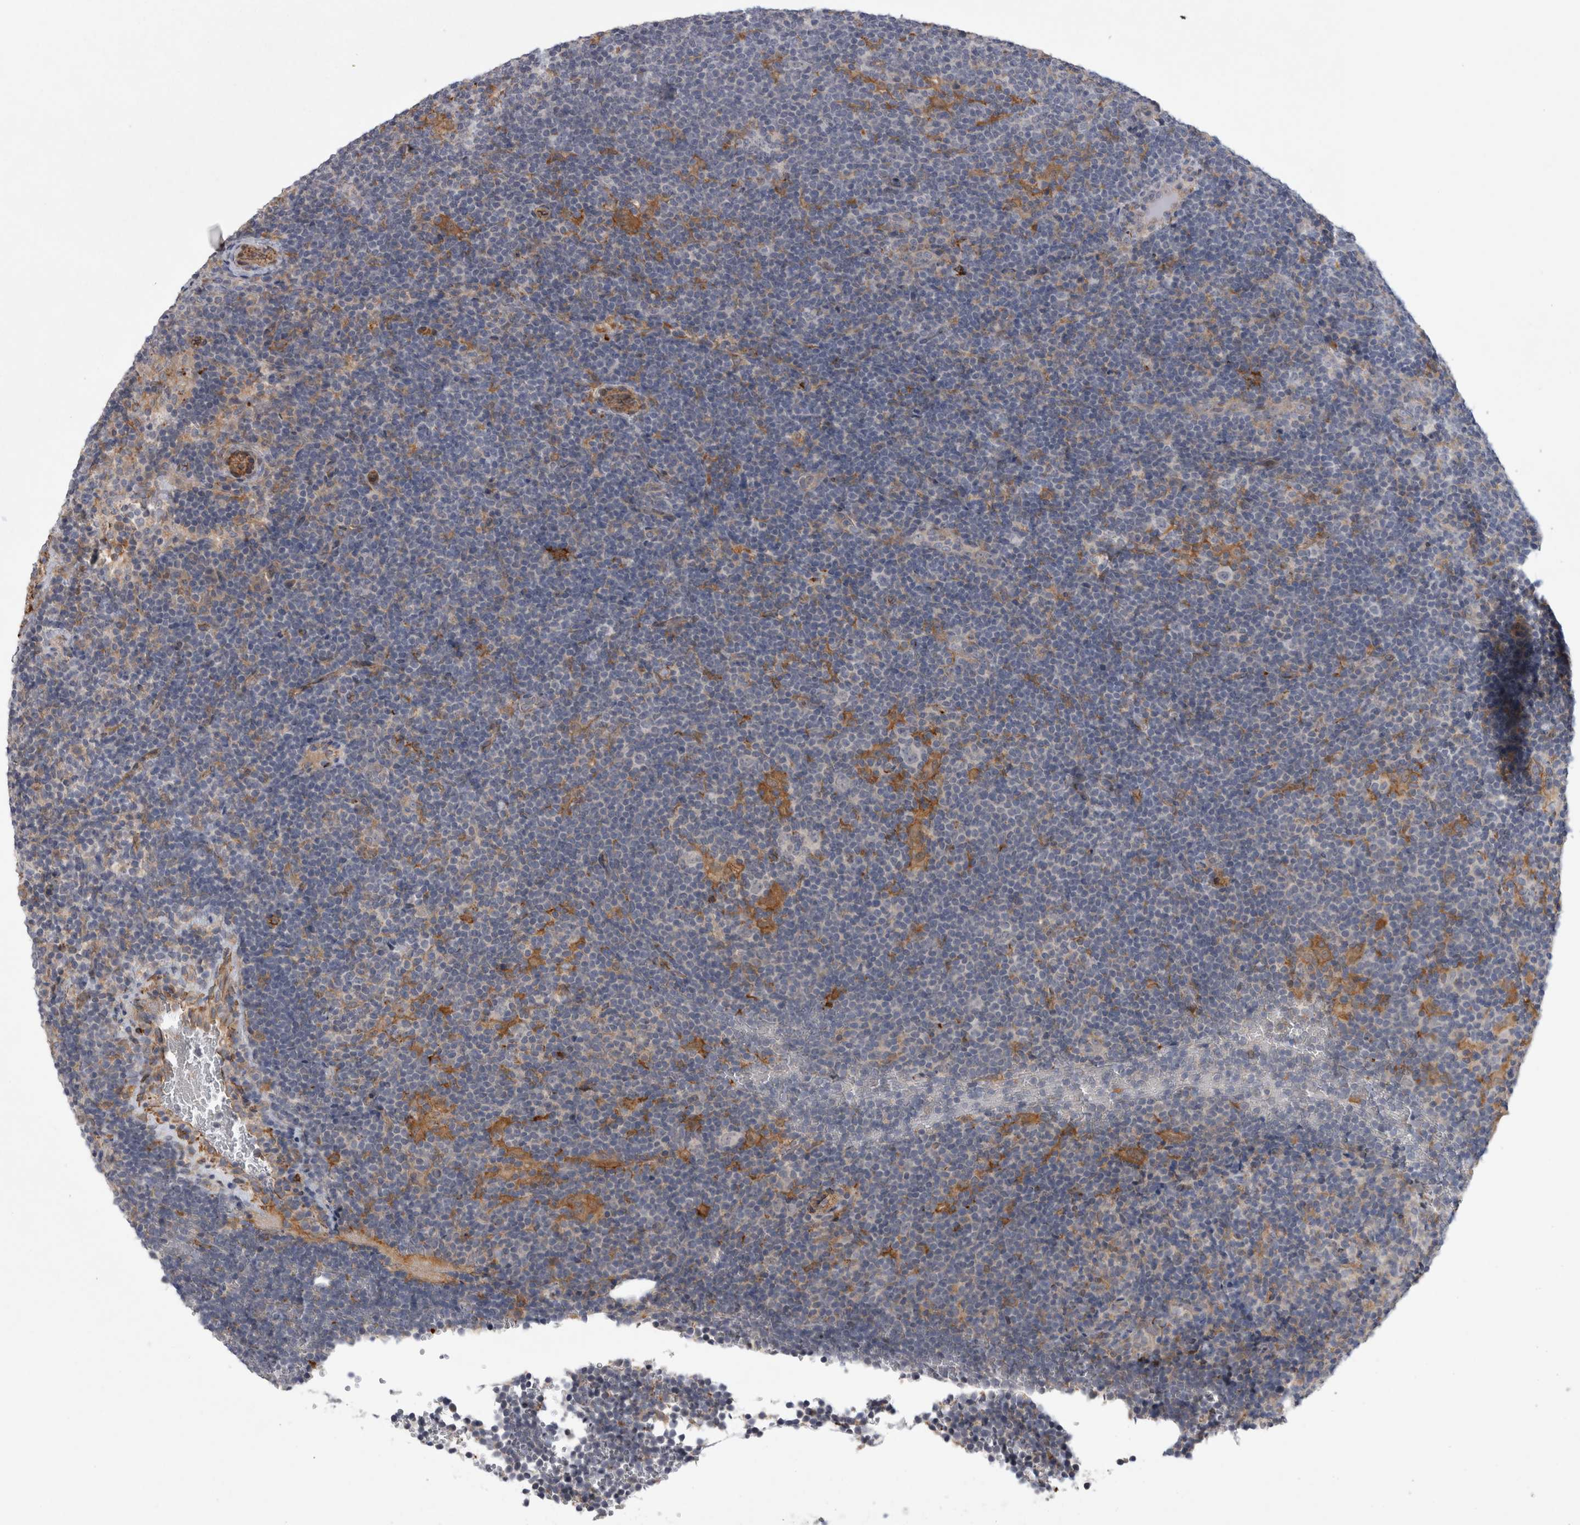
{"staining": {"intensity": "negative", "quantity": "none", "location": "none"}, "tissue": "lymphoma", "cell_type": "Tumor cells", "image_type": "cancer", "snomed": [{"axis": "morphology", "description": "Hodgkin's disease, NOS"}, {"axis": "topography", "description": "Lymph node"}], "caption": "The photomicrograph demonstrates no significant staining in tumor cells of Hodgkin's disease.", "gene": "ANKFY1", "patient": {"sex": "female", "age": 57}}